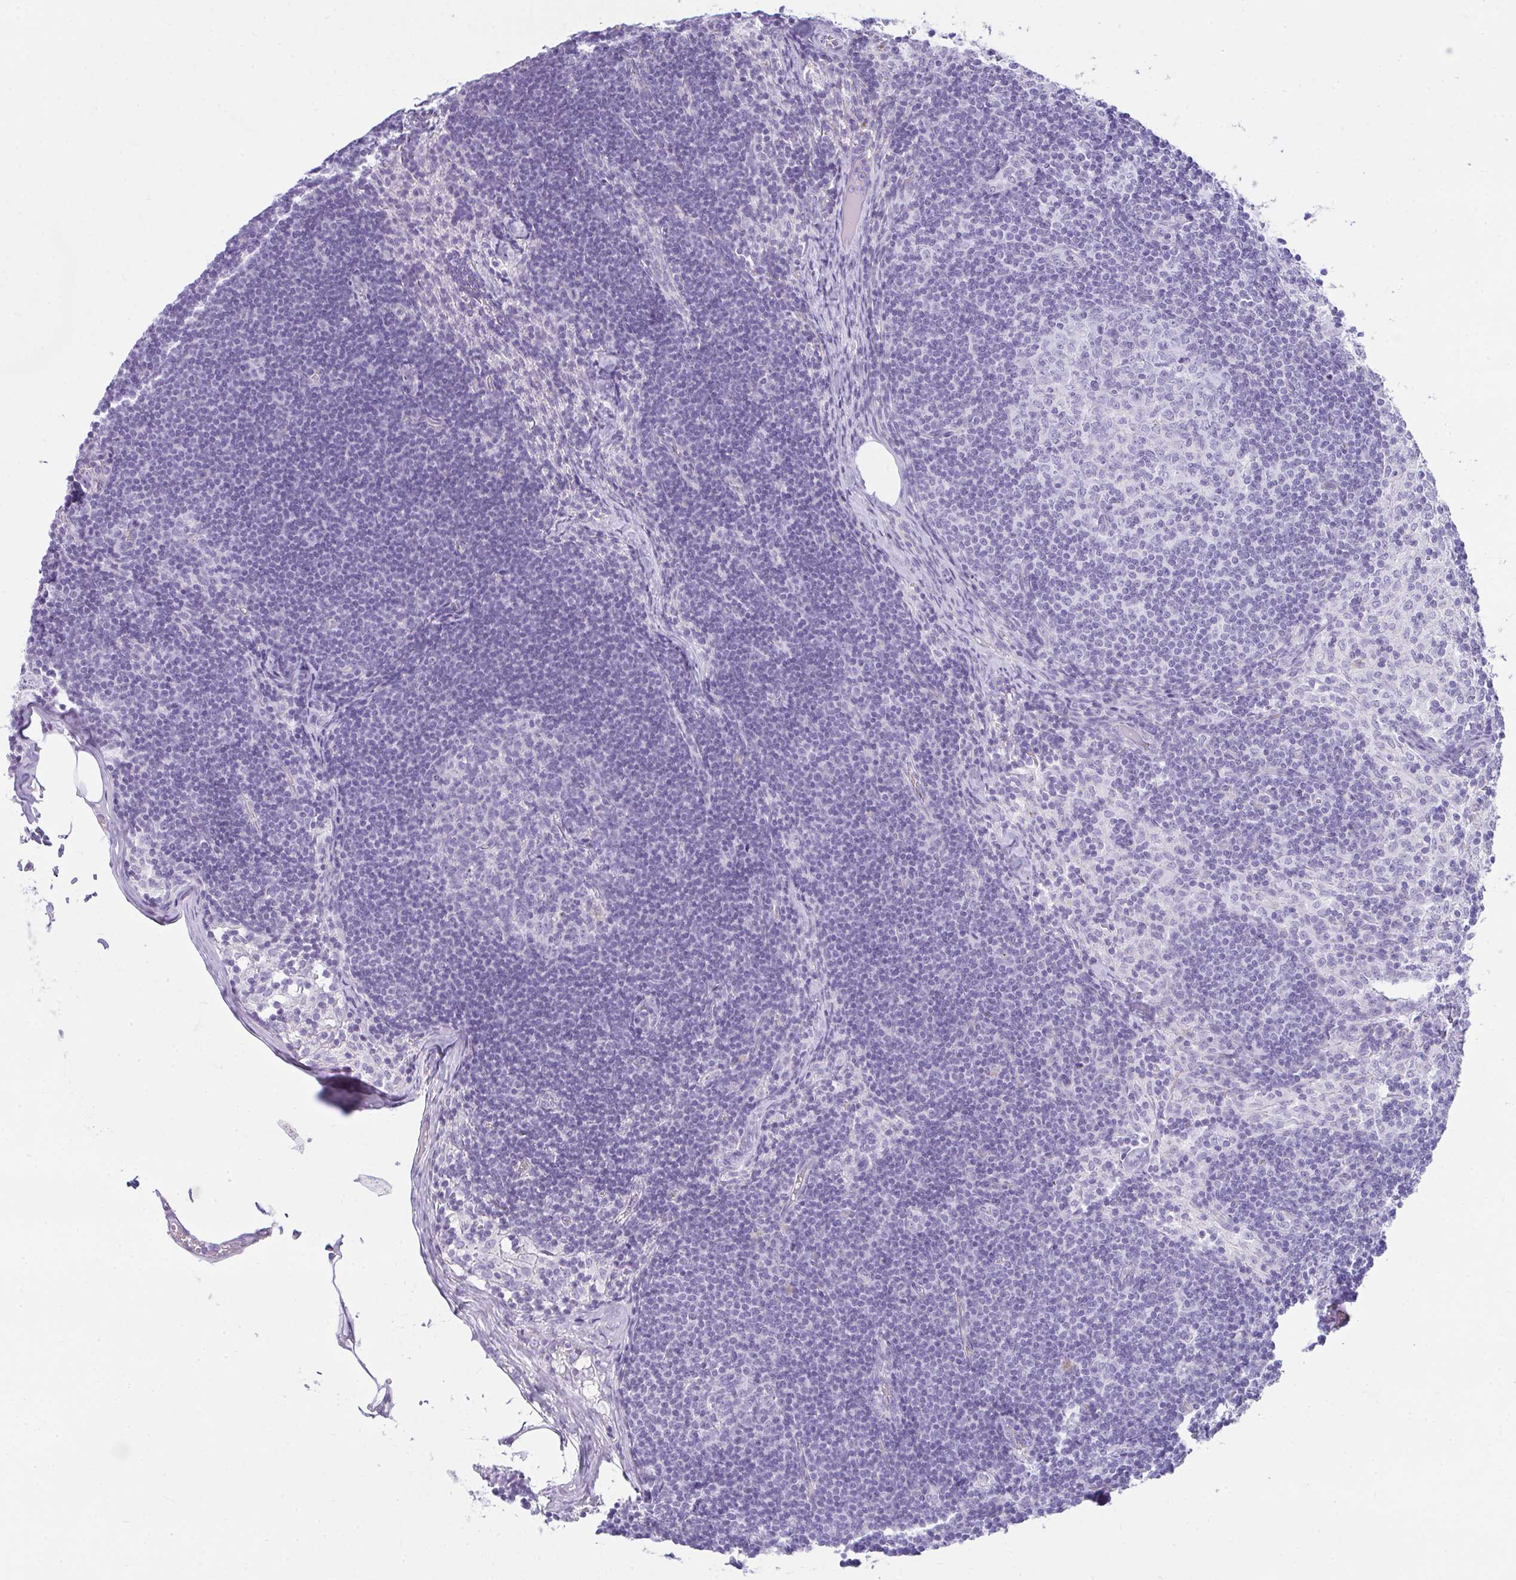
{"staining": {"intensity": "negative", "quantity": "none", "location": "none"}, "tissue": "lymph node", "cell_type": "Germinal center cells", "image_type": "normal", "snomed": [{"axis": "morphology", "description": "Normal tissue, NOS"}, {"axis": "topography", "description": "Lymph node"}], "caption": "A high-resolution photomicrograph shows immunohistochemistry (IHC) staining of benign lymph node, which shows no significant staining in germinal center cells. (DAB immunohistochemistry (IHC) with hematoxylin counter stain).", "gene": "RASL10A", "patient": {"sex": "female", "age": 31}}